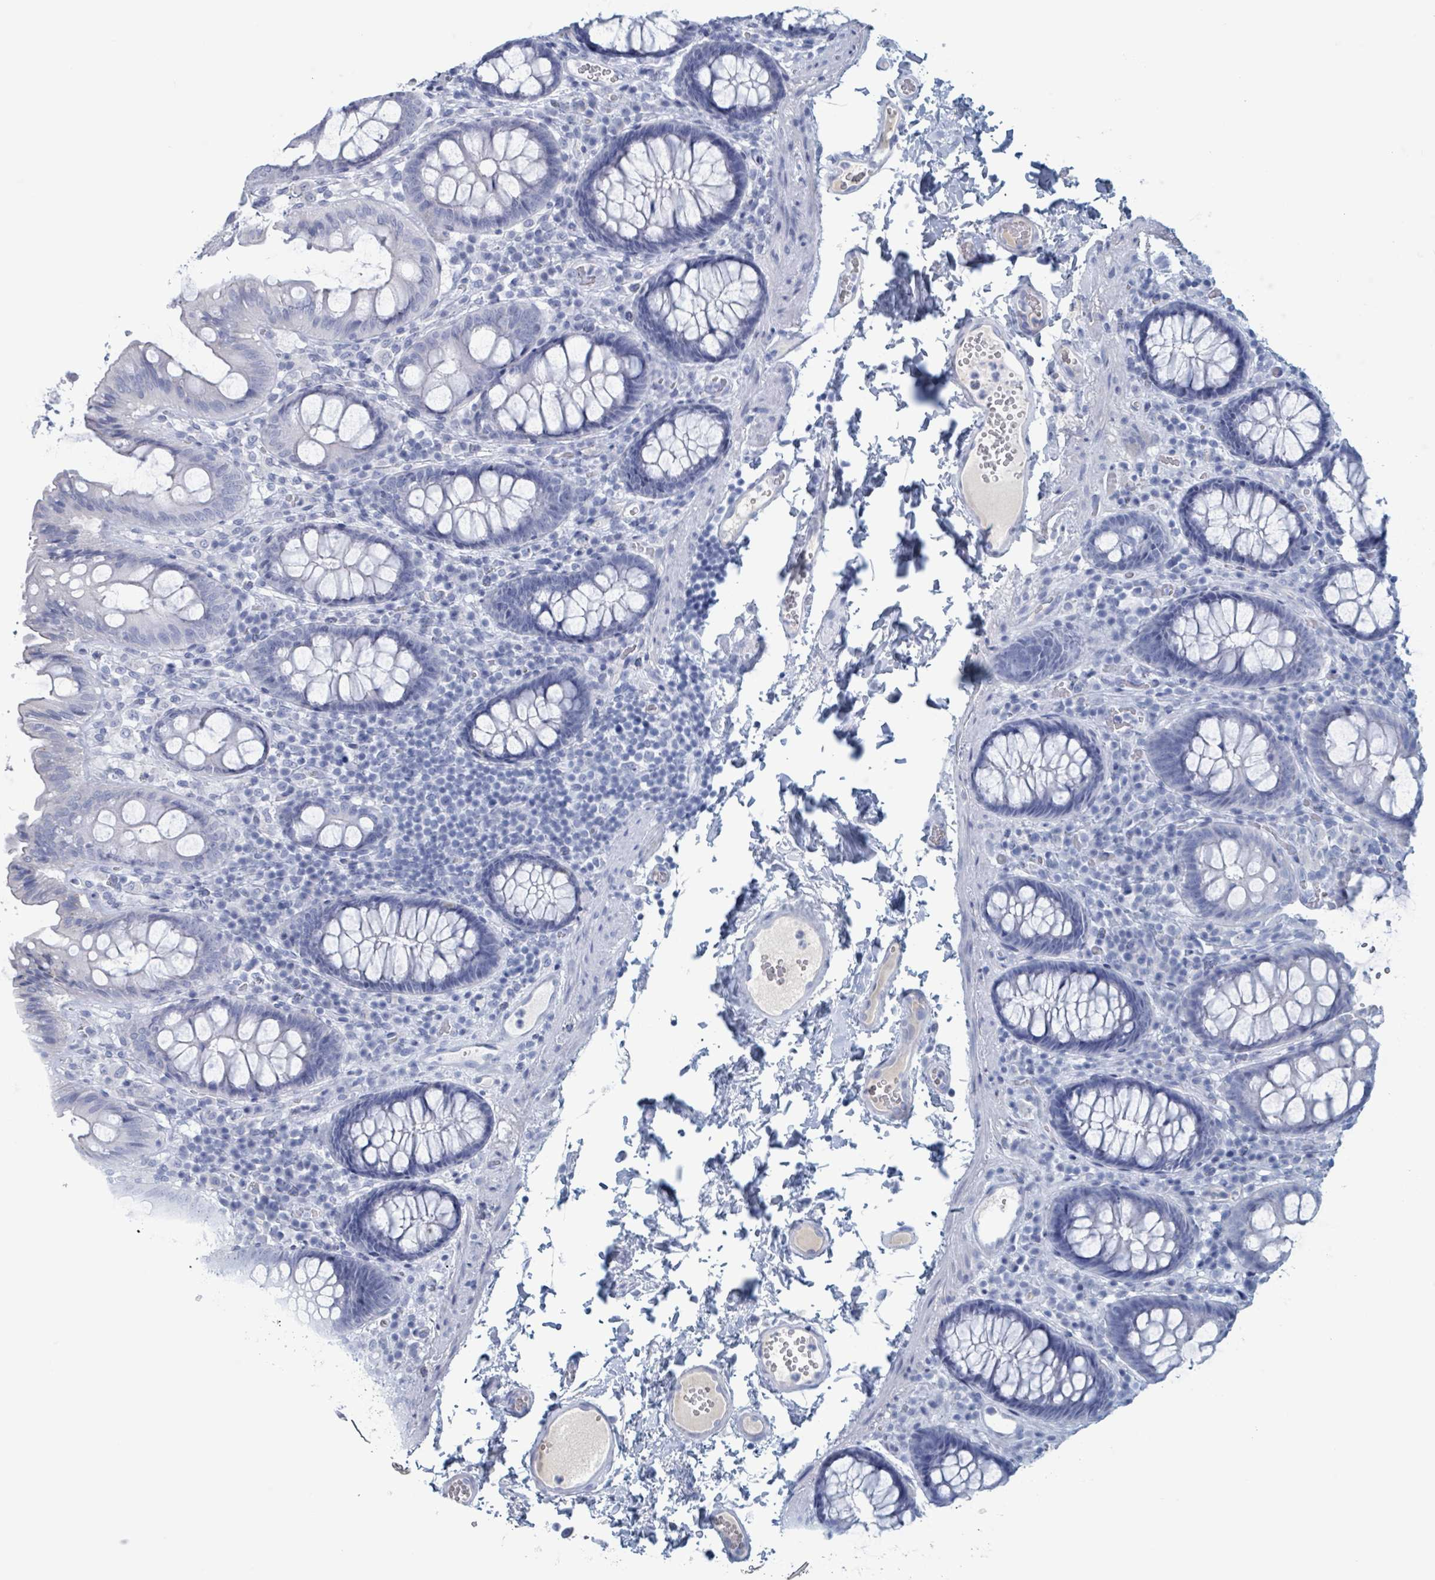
{"staining": {"intensity": "negative", "quantity": "none", "location": "none"}, "tissue": "colon", "cell_type": "Endothelial cells", "image_type": "normal", "snomed": [{"axis": "morphology", "description": "Normal tissue, NOS"}, {"axis": "topography", "description": "Colon"}], "caption": "IHC of benign human colon shows no staining in endothelial cells.", "gene": "KLK4", "patient": {"sex": "male", "age": 84}}